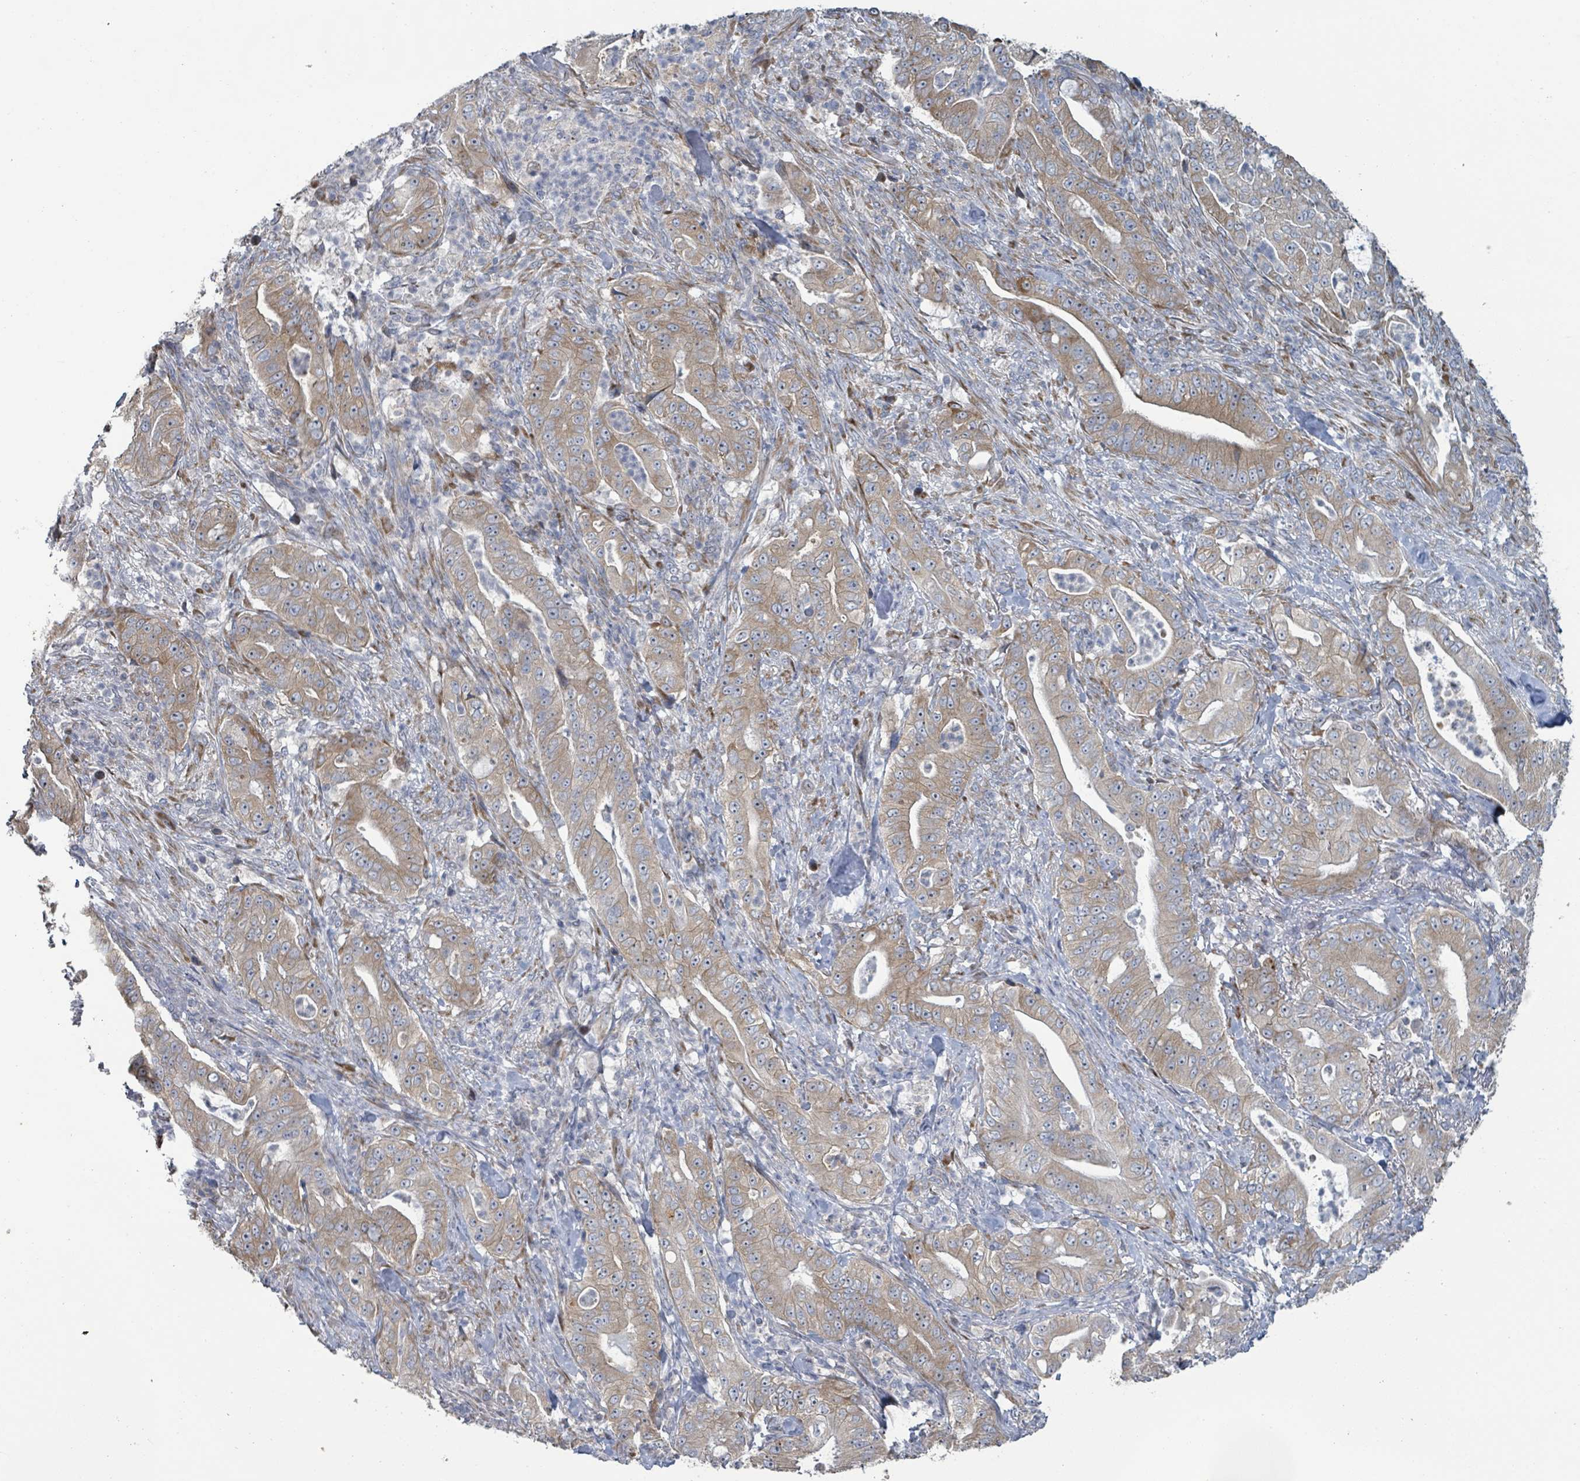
{"staining": {"intensity": "moderate", "quantity": "25%-75%", "location": "cytoplasmic/membranous"}, "tissue": "pancreatic cancer", "cell_type": "Tumor cells", "image_type": "cancer", "snomed": [{"axis": "morphology", "description": "Adenocarcinoma, NOS"}, {"axis": "topography", "description": "Pancreas"}], "caption": "High-power microscopy captured an immunohistochemistry micrograph of pancreatic cancer (adenocarcinoma), revealing moderate cytoplasmic/membranous positivity in about 25%-75% of tumor cells. Ihc stains the protein in brown and the nuclei are stained blue.", "gene": "RPL32", "patient": {"sex": "male", "age": 71}}